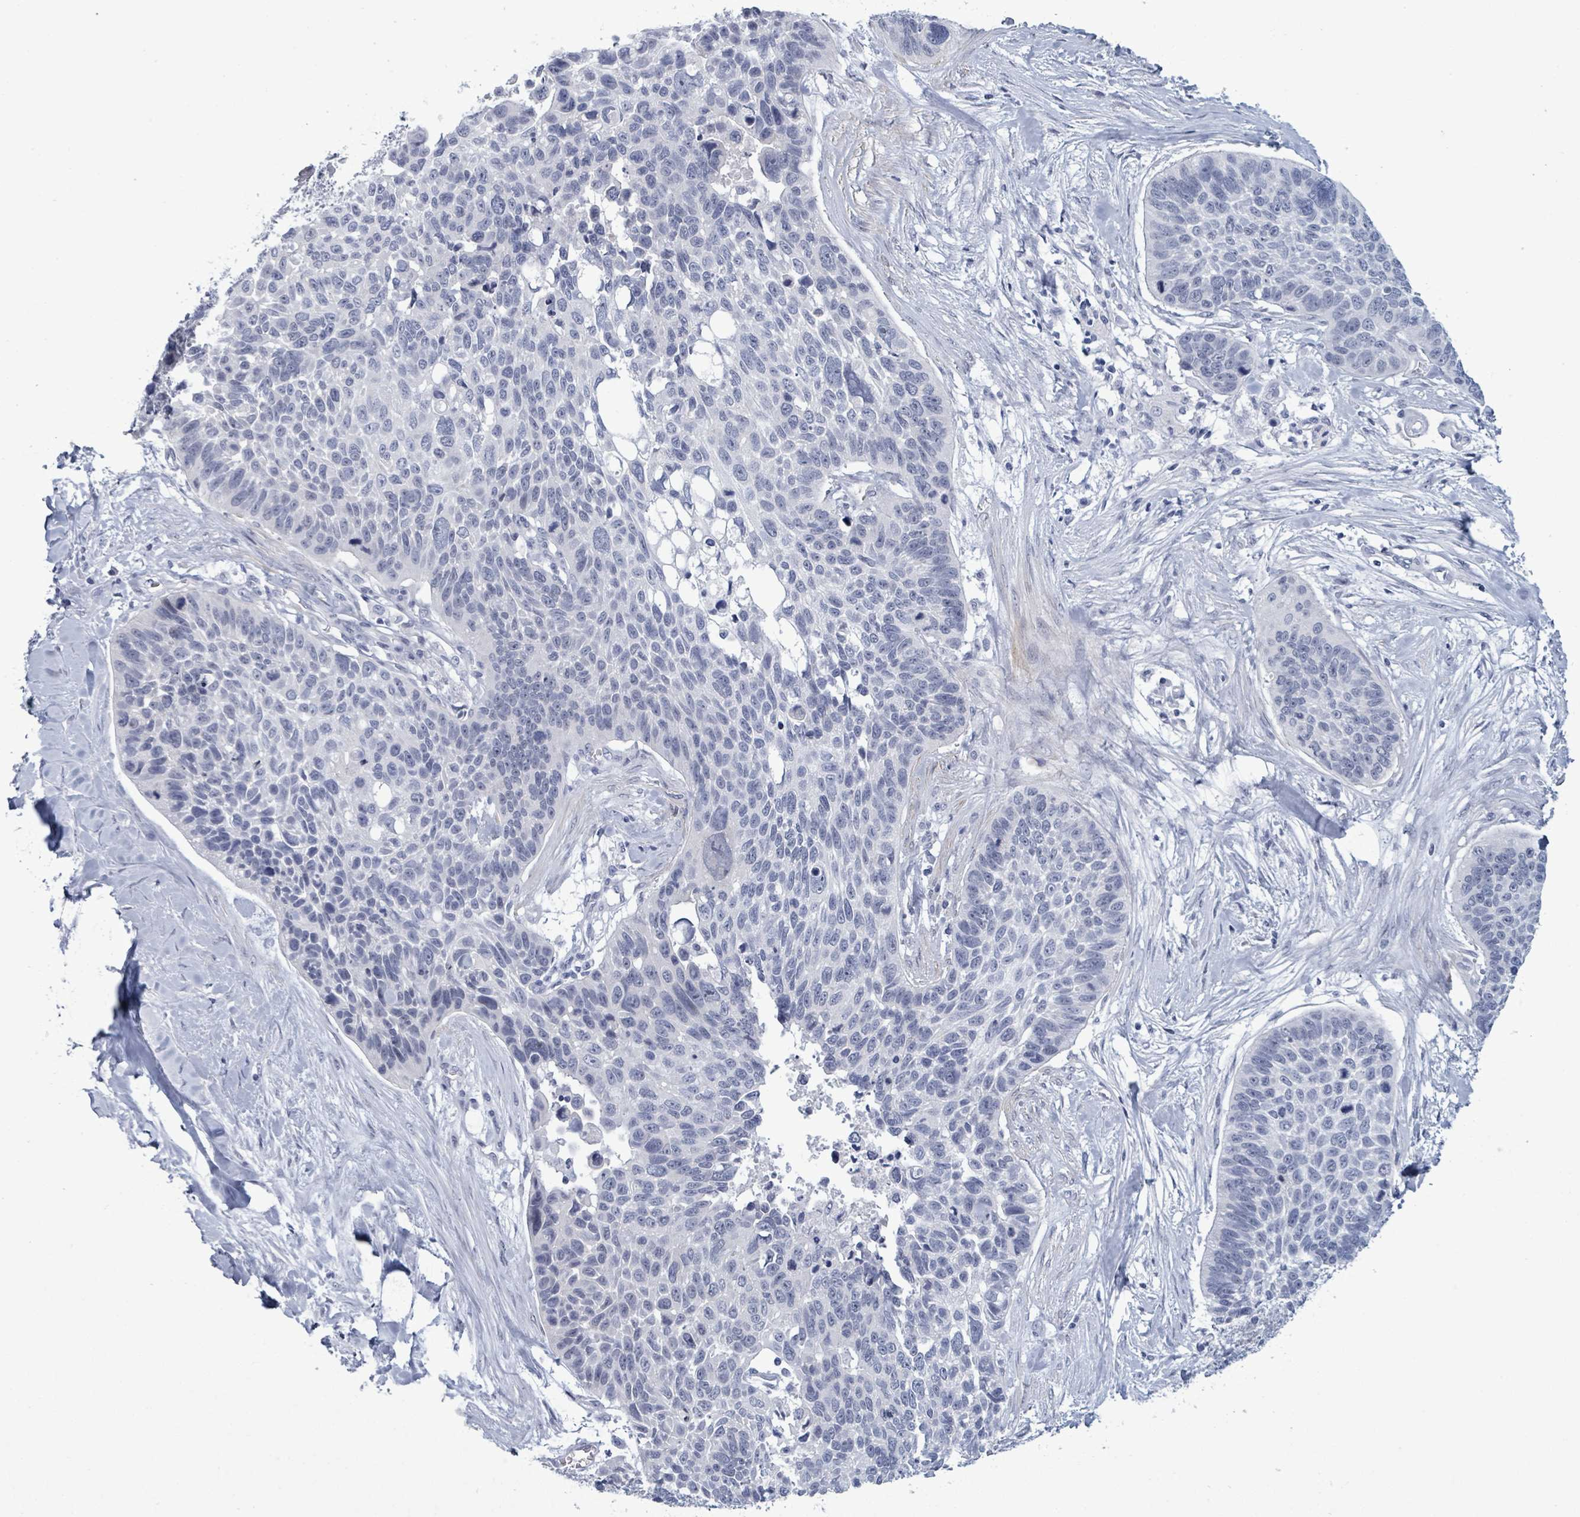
{"staining": {"intensity": "negative", "quantity": "none", "location": "none"}, "tissue": "lung cancer", "cell_type": "Tumor cells", "image_type": "cancer", "snomed": [{"axis": "morphology", "description": "Squamous cell carcinoma, NOS"}, {"axis": "topography", "description": "Lung"}], "caption": "Protein analysis of squamous cell carcinoma (lung) shows no significant expression in tumor cells.", "gene": "ZNF771", "patient": {"sex": "male", "age": 62}}